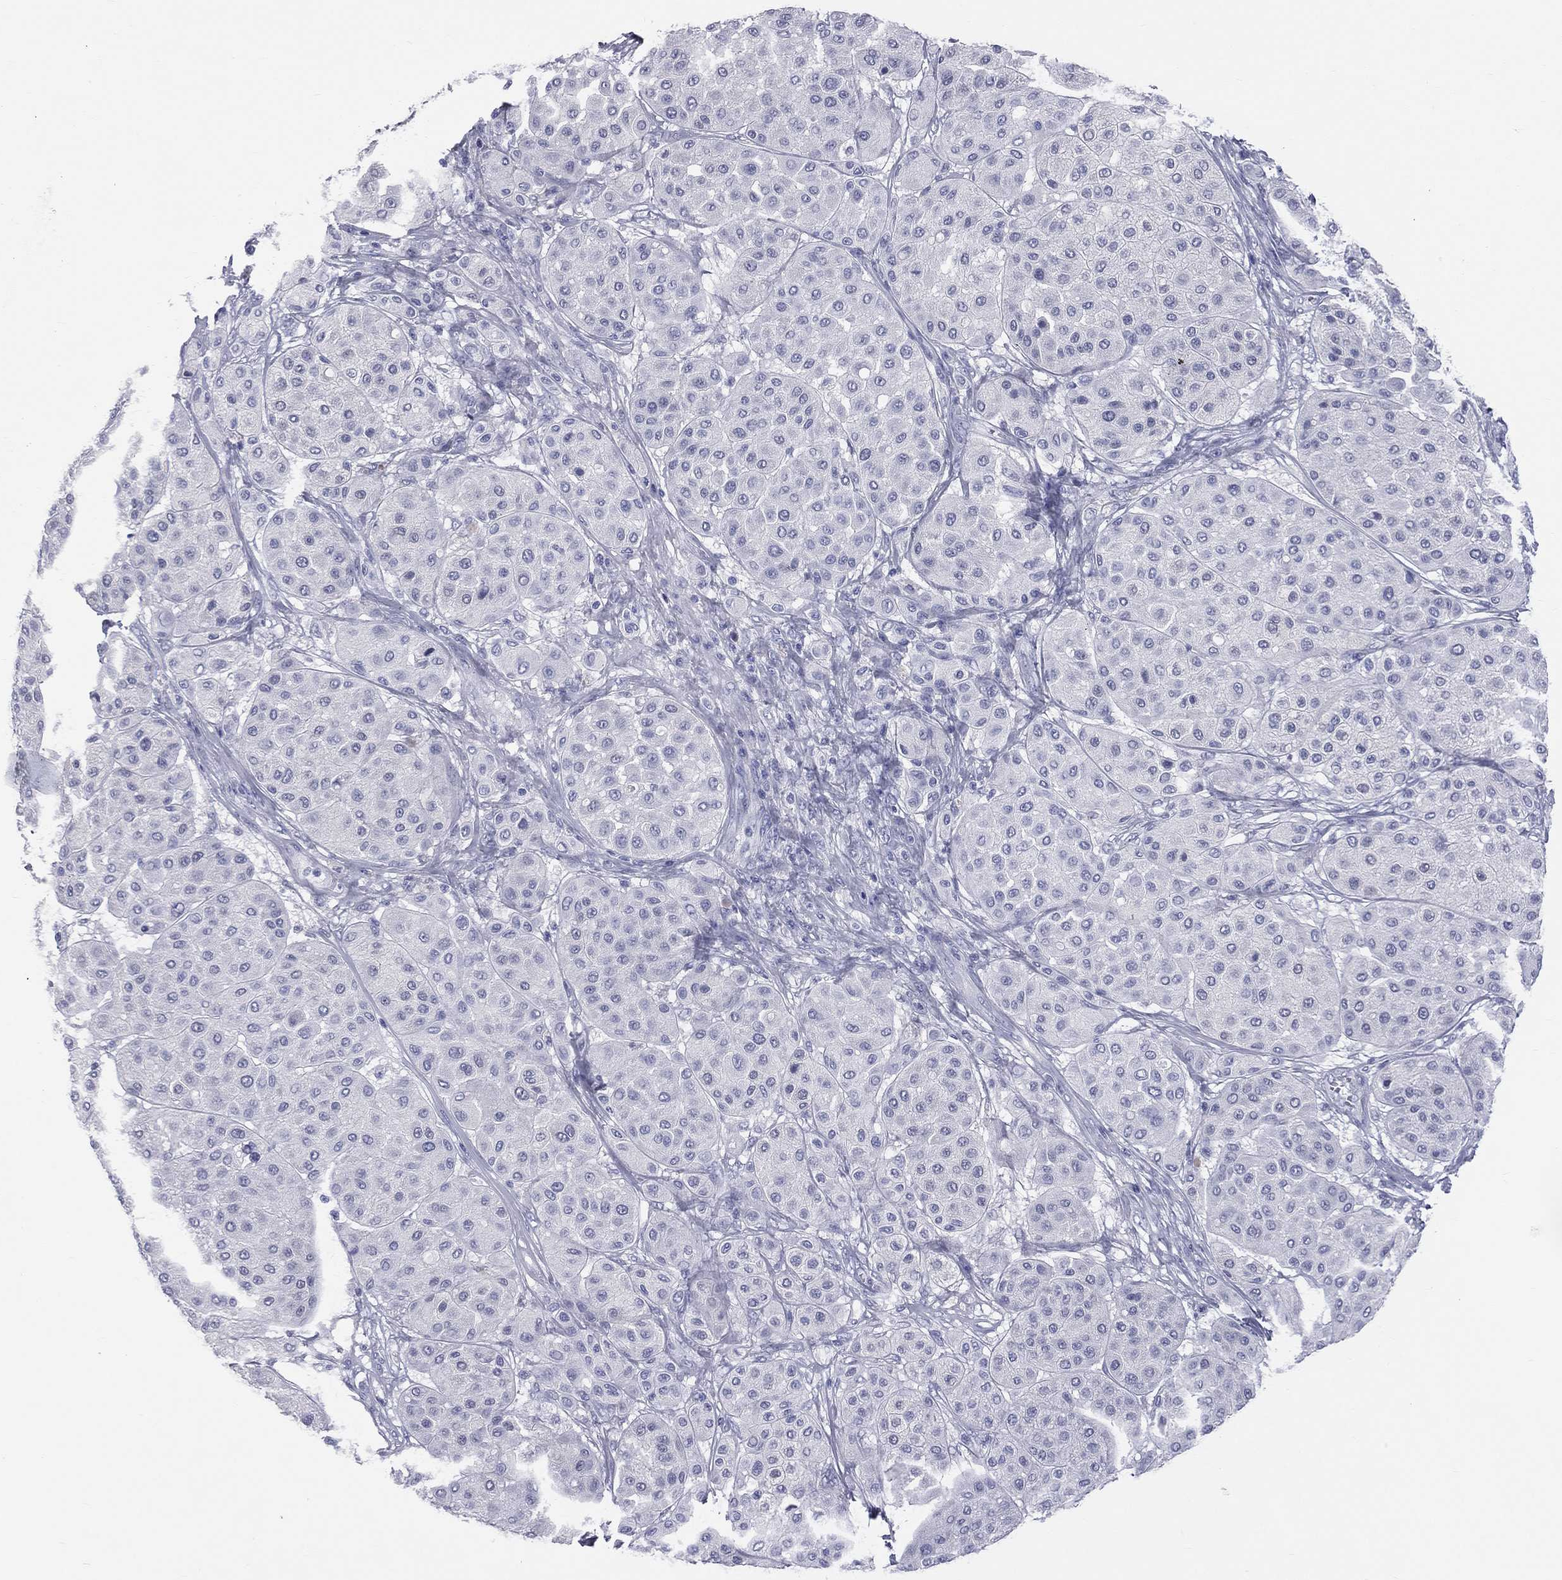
{"staining": {"intensity": "negative", "quantity": "none", "location": "none"}, "tissue": "melanoma", "cell_type": "Tumor cells", "image_type": "cancer", "snomed": [{"axis": "morphology", "description": "Malignant melanoma, Metastatic site"}, {"axis": "topography", "description": "Smooth muscle"}], "caption": "The micrograph exhibits no staining of tumor cells in malignant melanoma (metastatic site). Brightfield microscopy of immunohistochemistry (IHC) stained with DAB (brown) and hematoxylin (blue), captured at high magnification.", "gene": "MLN", "patient": {"sex": "male", "age": 41}}